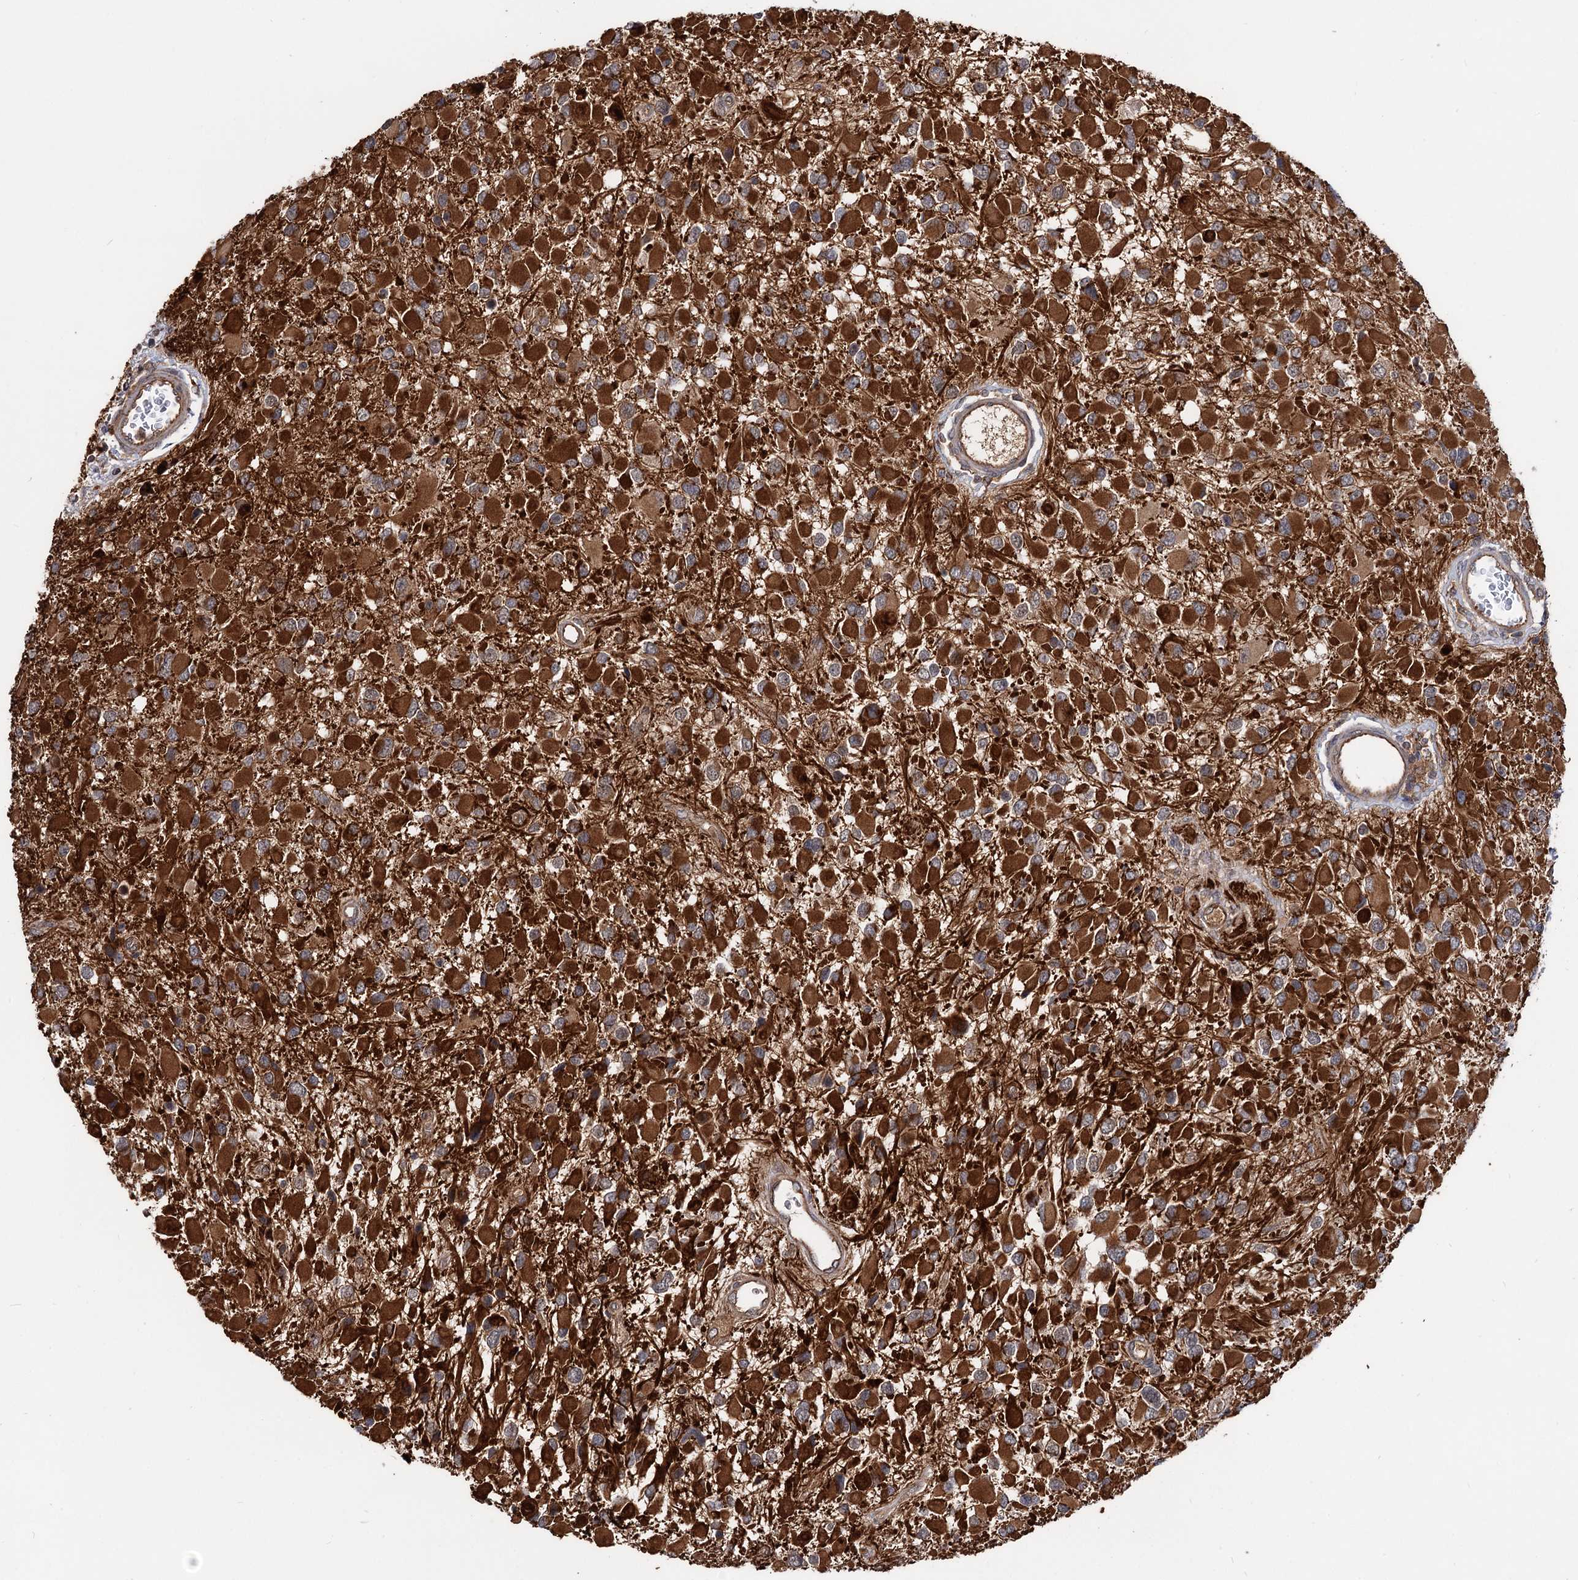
{"staining": {"intensity": "strong", "quantity": ">75%", "location": "cytoplasmic/membranous"}, "tissue": "glioma", "cell_type": "Tumor cells", "image_type": "cancer", "snomed": [{"axis": "morphology", "description": "Glioma, malignant, High grade"}, {"axis": "topography", "description": "Brain"}], "caption": "The histopathology image shows a brown stain indicating the presence of a protein in the cytoplasmic/membranous of tumor cells in malignant glioma (high-grade). (Stains: DAB (3,3'-diaminobenzidine) in brown, nuclei in blue, Microscopy: brightfield microscopy at high magnification).", "gene": "TEX9", "patient": {"sex": "male", "age": 53}}